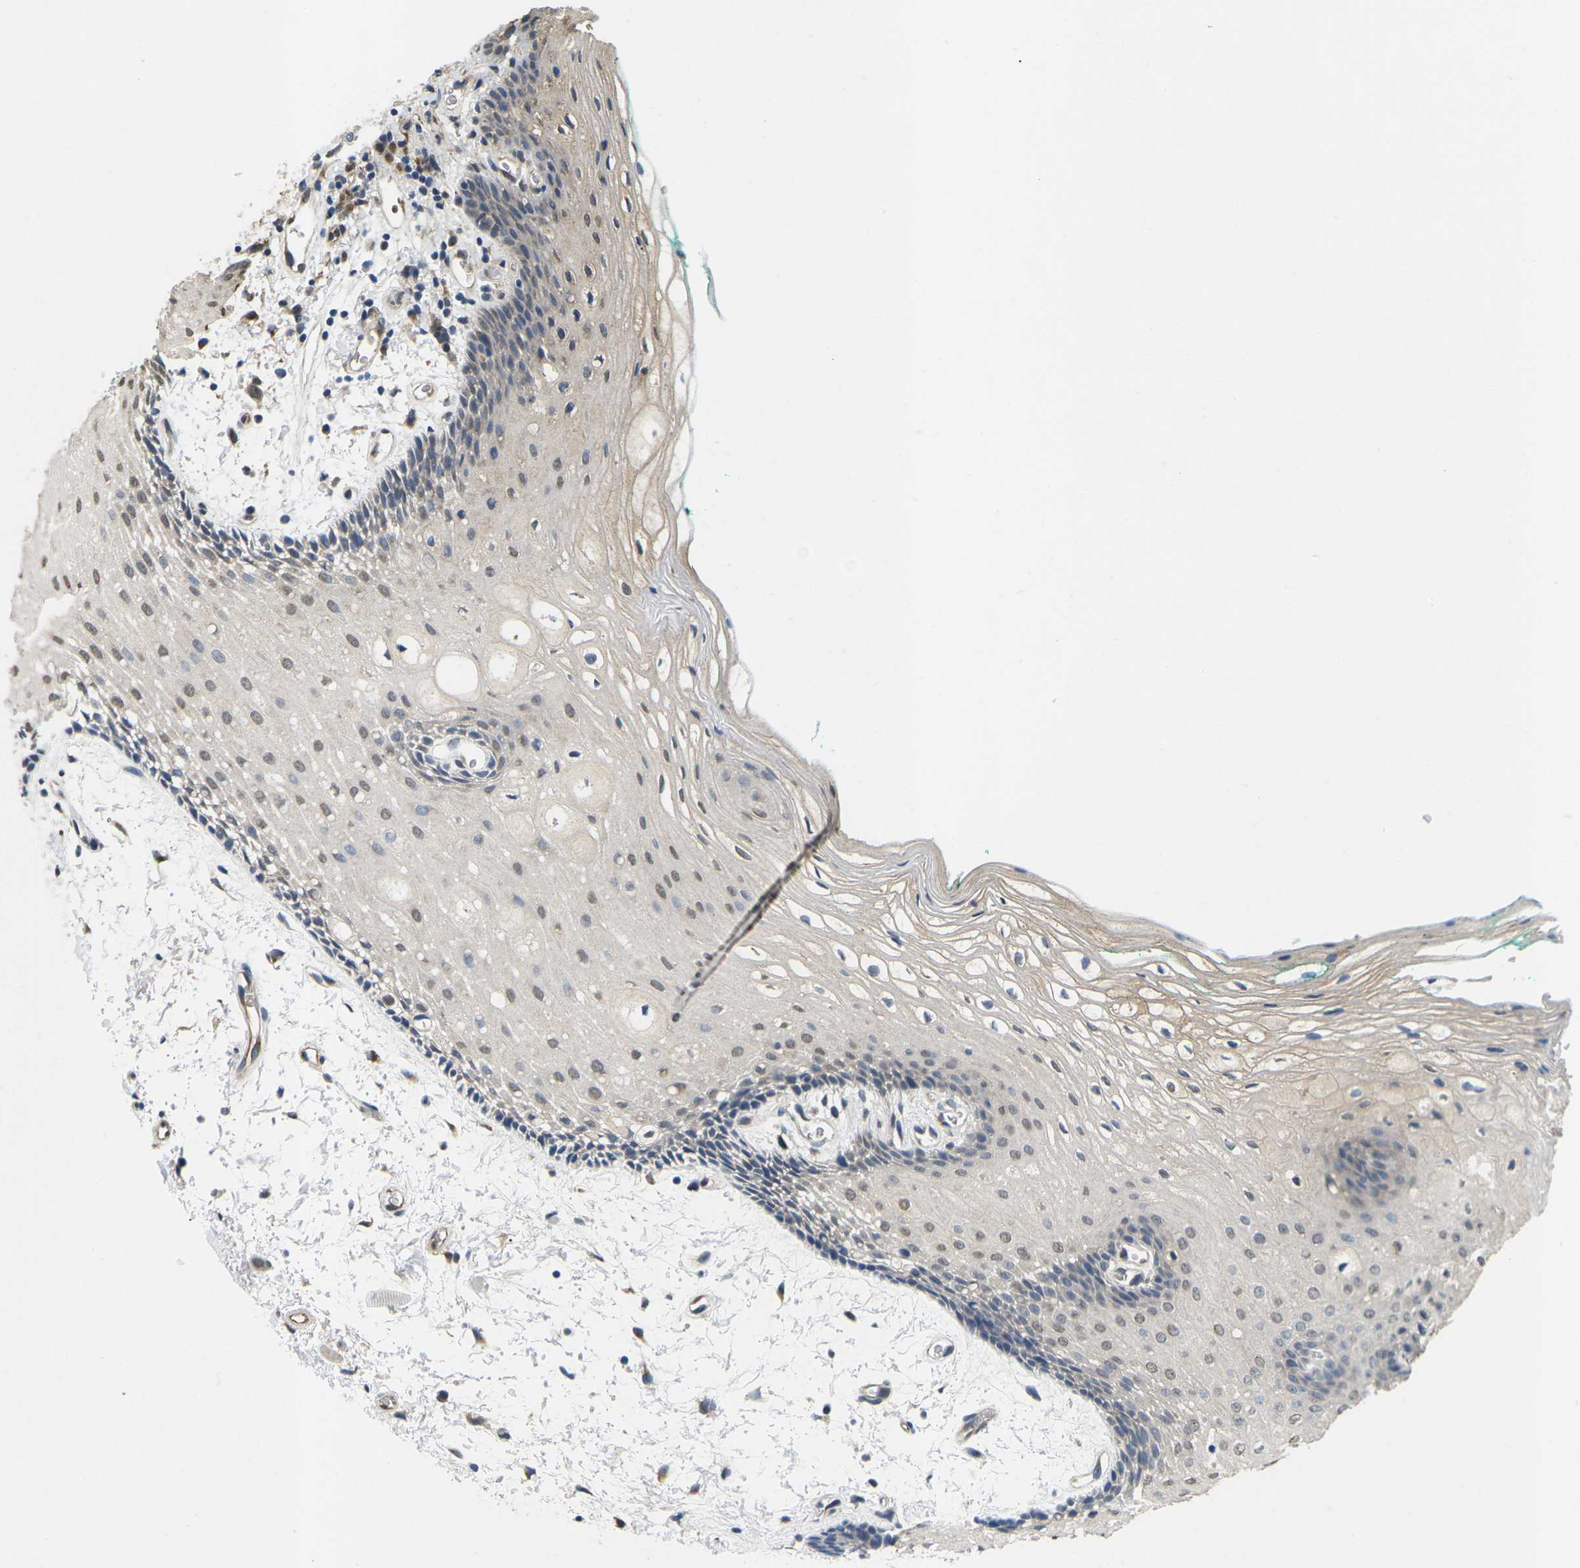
{"staining": {"intensity": "moderate", "quantity": "<25%", "location": "nuclear"}, "tissue": "oral mucosa", "cell_type": "Squamous epithelial cells", "image_type": "normal", "snomed": [{"axis": "morphology", "description": "Normal tissue, NOS"}, {"axis": "topography", "description": "Skeletal muscle"}, {"axis": "topography", "description": "Oral tissue"}, {"axis": "topography", "description": "Peripheral nerve tissue"}], "caption": "High-magnification brightfield microscopy of unremarkable oral mucosa stained with DAB (3,3'-diaminobenzidine) (brown) and counterstained with hematoxylin (blue). squamous epithelial cells exhibit moderate nuclear expression is appreciated in approximately<25% of cells.", "gene": "ERBB4", "patient": {"sex": "female", "age": 84}}